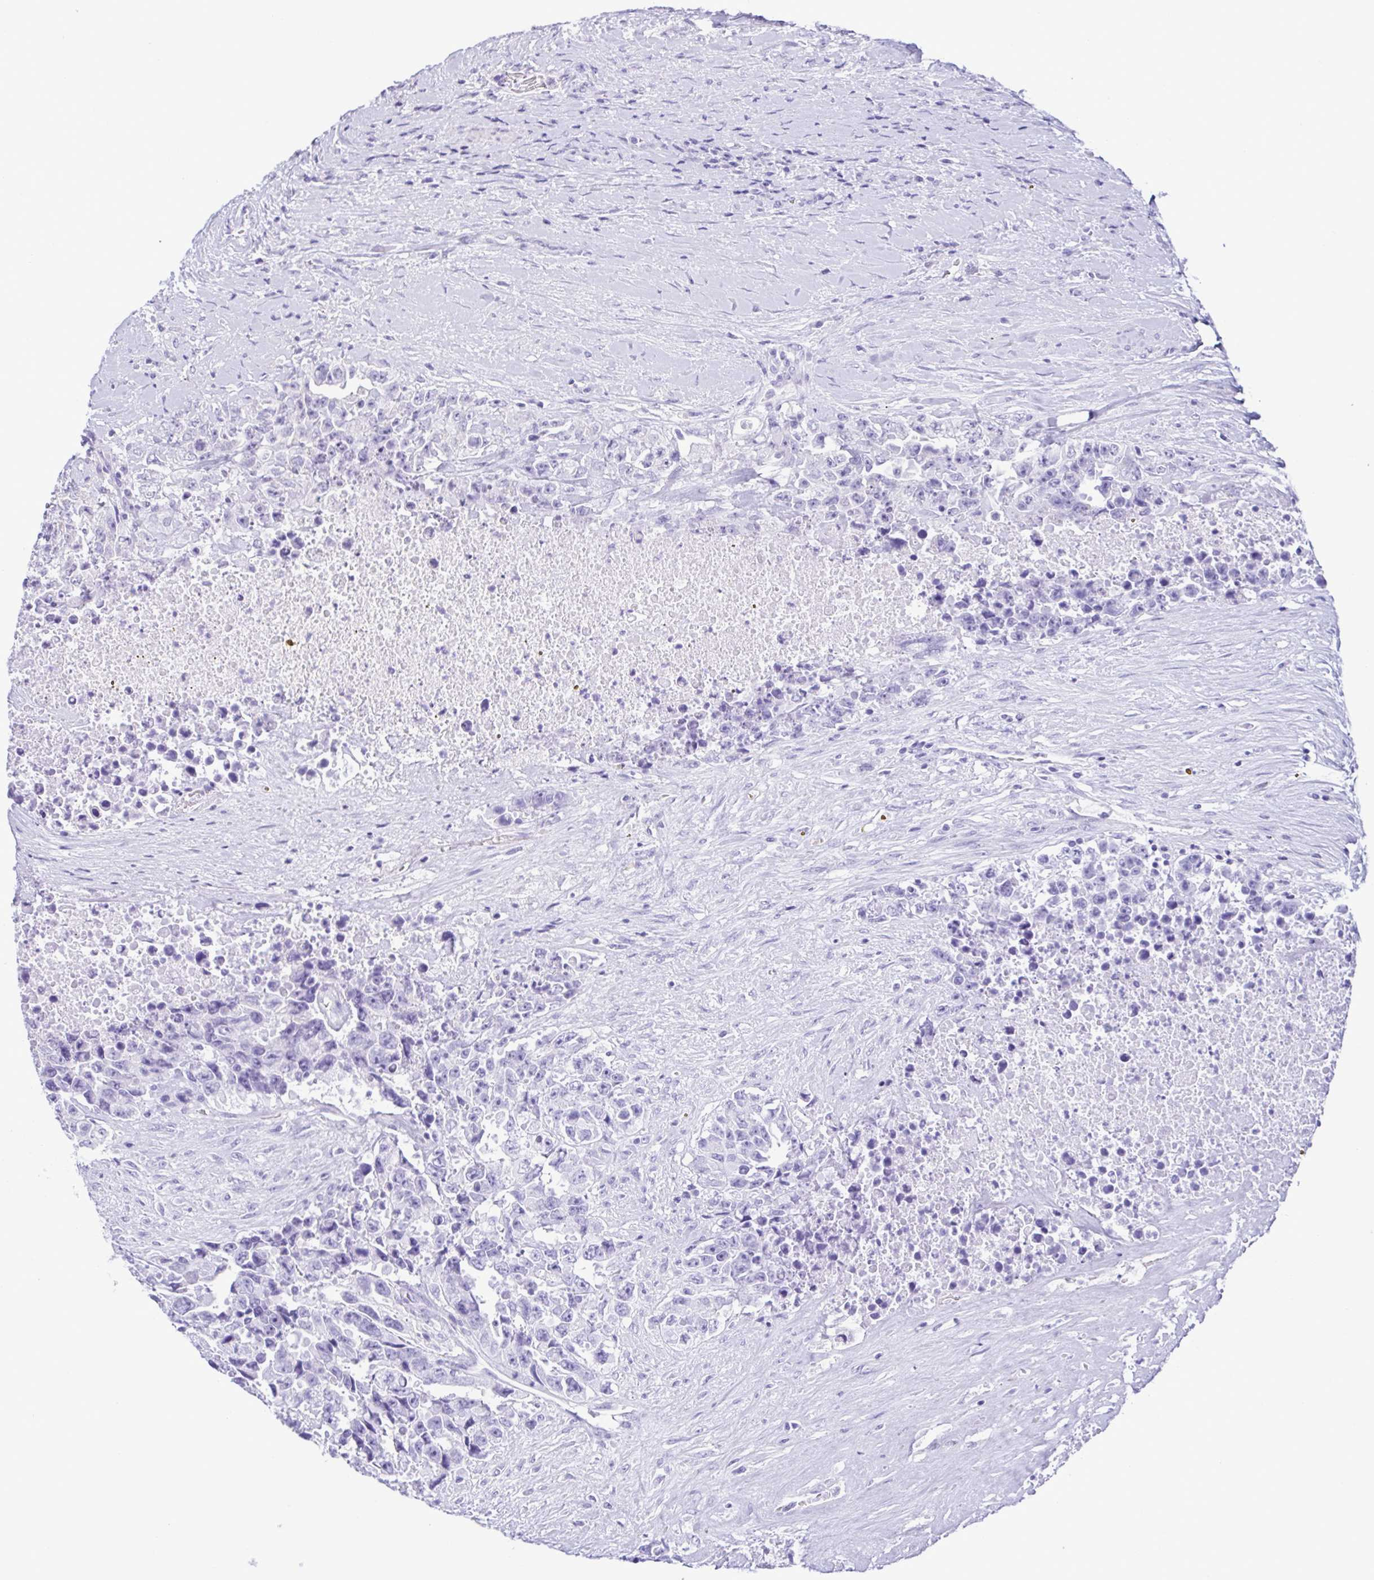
{"staining": {"intensity": "negative", "quantity": "none", "location": "none"}, "tissue": "testis cancer", "cell_type": "Tumor cells", "image_type": "cancer", "snomed": [{"axis": "morphology", "description": "Carcinoma, Embryonal, NOS"}, {"axis": "topography", "description": "Testis"}], "caption": "This image is of testis cancer (embryonal carcinoma) stained with IHC to label a protein in brown with the nuclei are counter-stained blue. There is no expression in tumor cells.", "gene": "CBY2", "patient": {"sex": "male", "age": 24}}